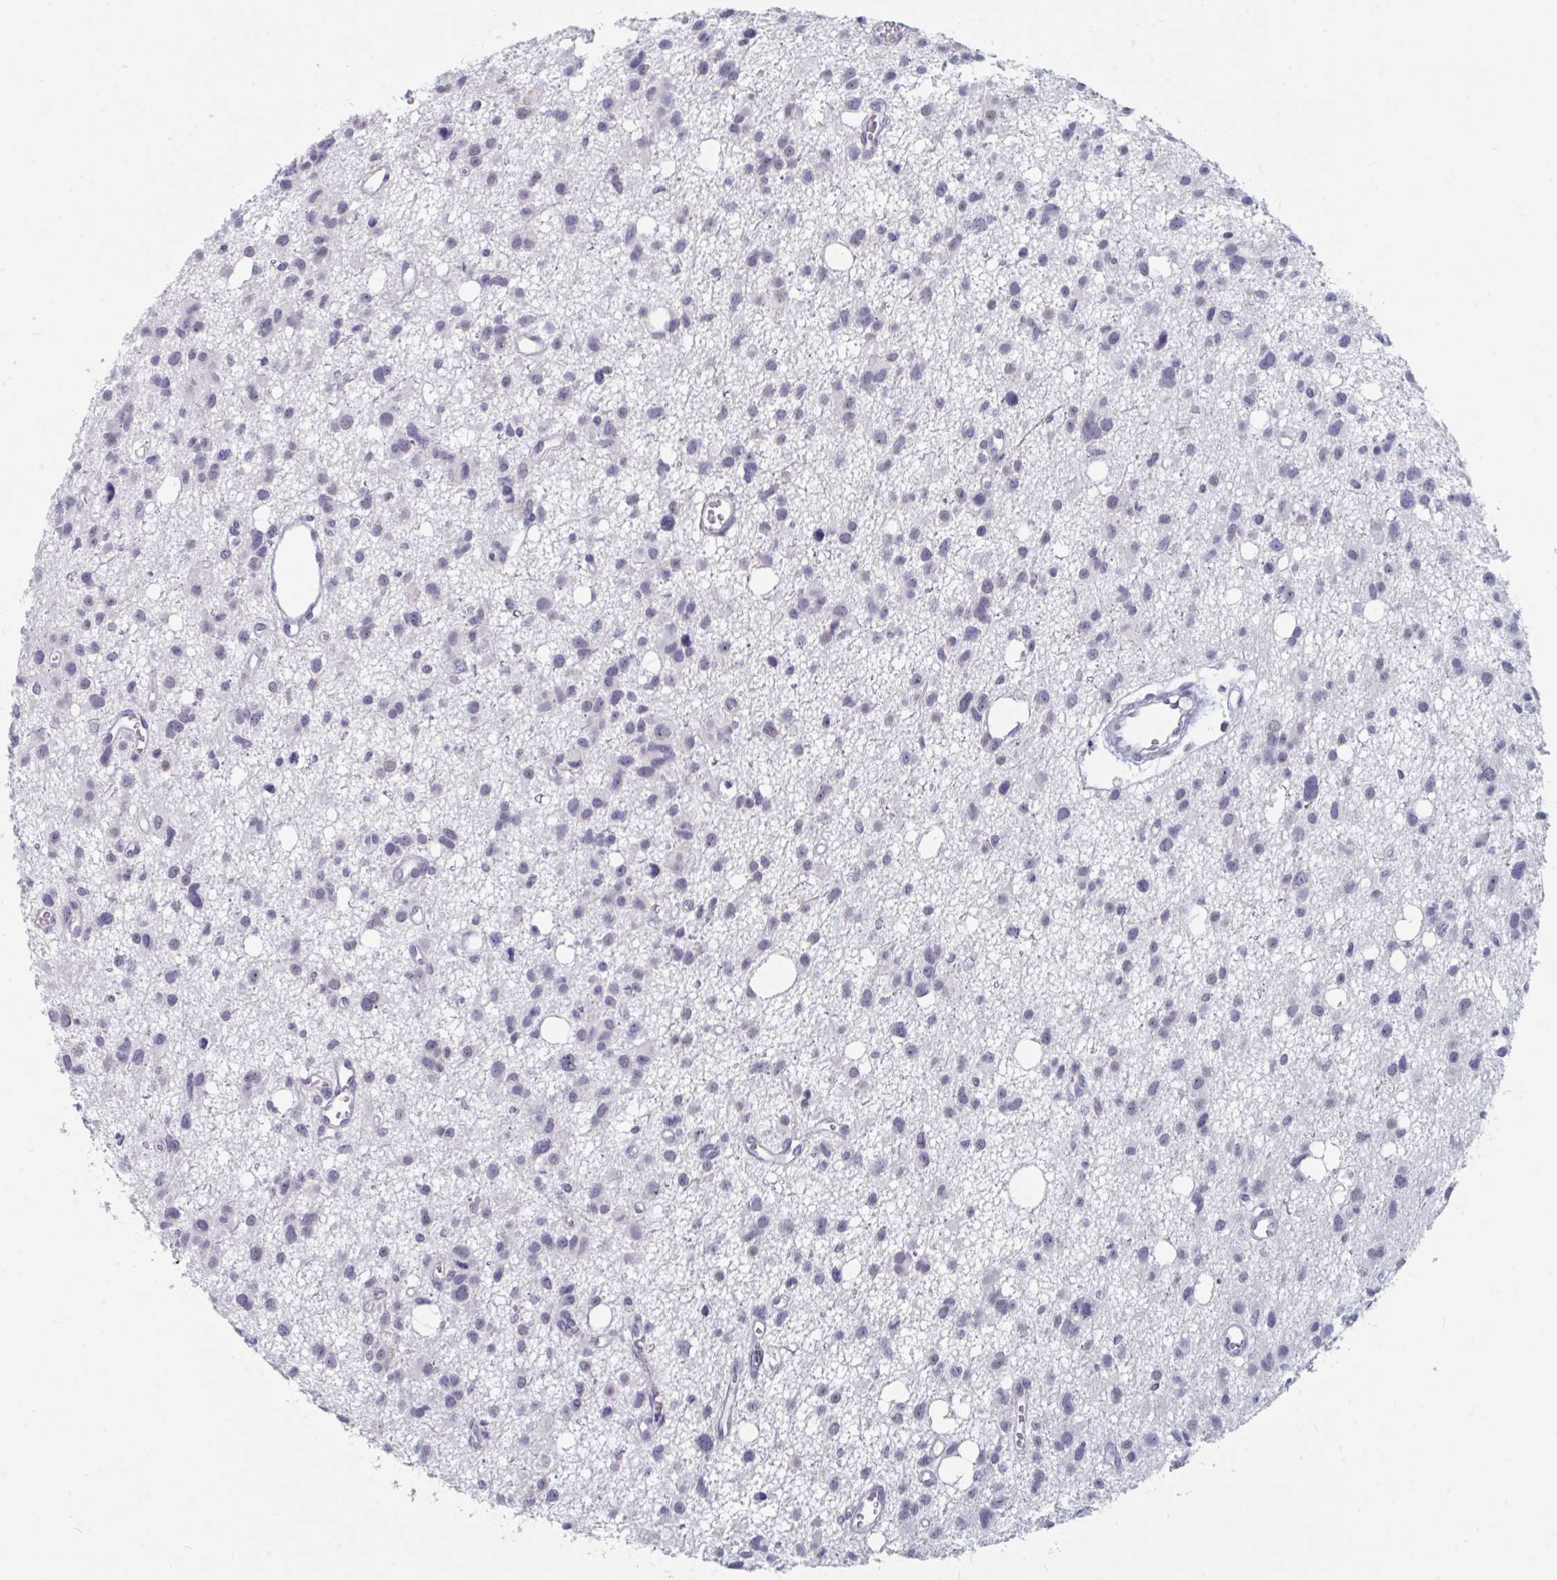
{"staining": {"intensity": "negative", "quantity": "none", "location": "none"}, "tissue": "glioma", "cell_type": "Tumor cells", "image_type": "cancer", "snomed": [{"axis": "morphology", "description": "Glioma, malignant, High grade"}, {"axis": "topography", "description": "Brain"}], "caption": "Micrograph shows no protein expression in tumor cells of malignant glioma (high-grade) tissue.", "gene": "NR1H2", "patient": {"sex": "male", "age": 23}}